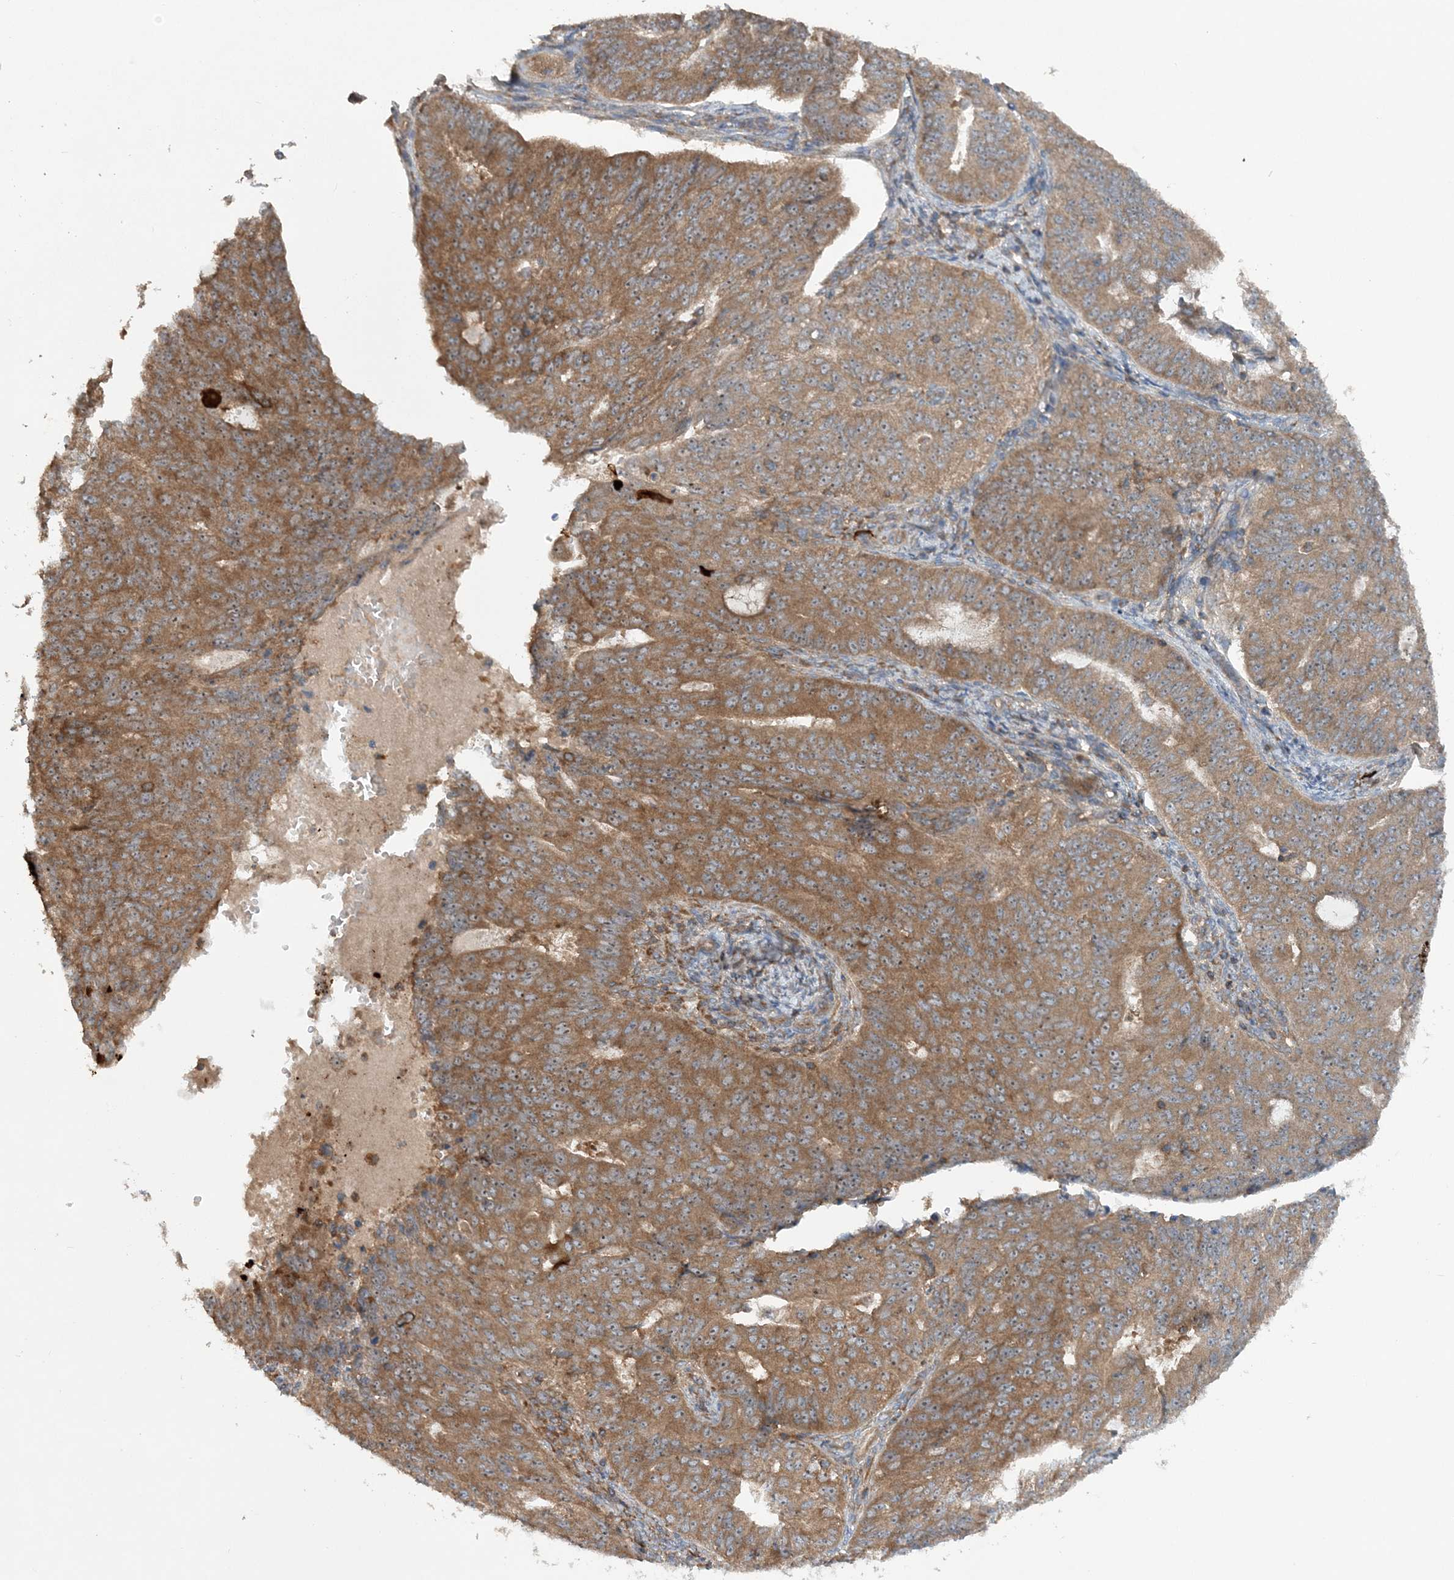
{"staining": {"intensity": "moderate", "quantity": ">75%", "location": "cytoplasmic/membranous,nuclear"}, "tissue": "endometrial cancer", "cell_type": "Tumor cells", "image_type": "cancer", "snomed": [{"axis": "morphology", "description": "Adenocarcinoma, NOS"}, {"axis": "topography", "description": "Endometrium"}], "caption": "A photomicrograph showing moderate cytoplasmic/membranous and nuclear expression in about >75% of tumor cells in adenocarcinoma (endometrial), as visualized by brown immunohistochemical staining.", "gene": "ACAP2", "patient": {"sex": "female", "age": 32}}